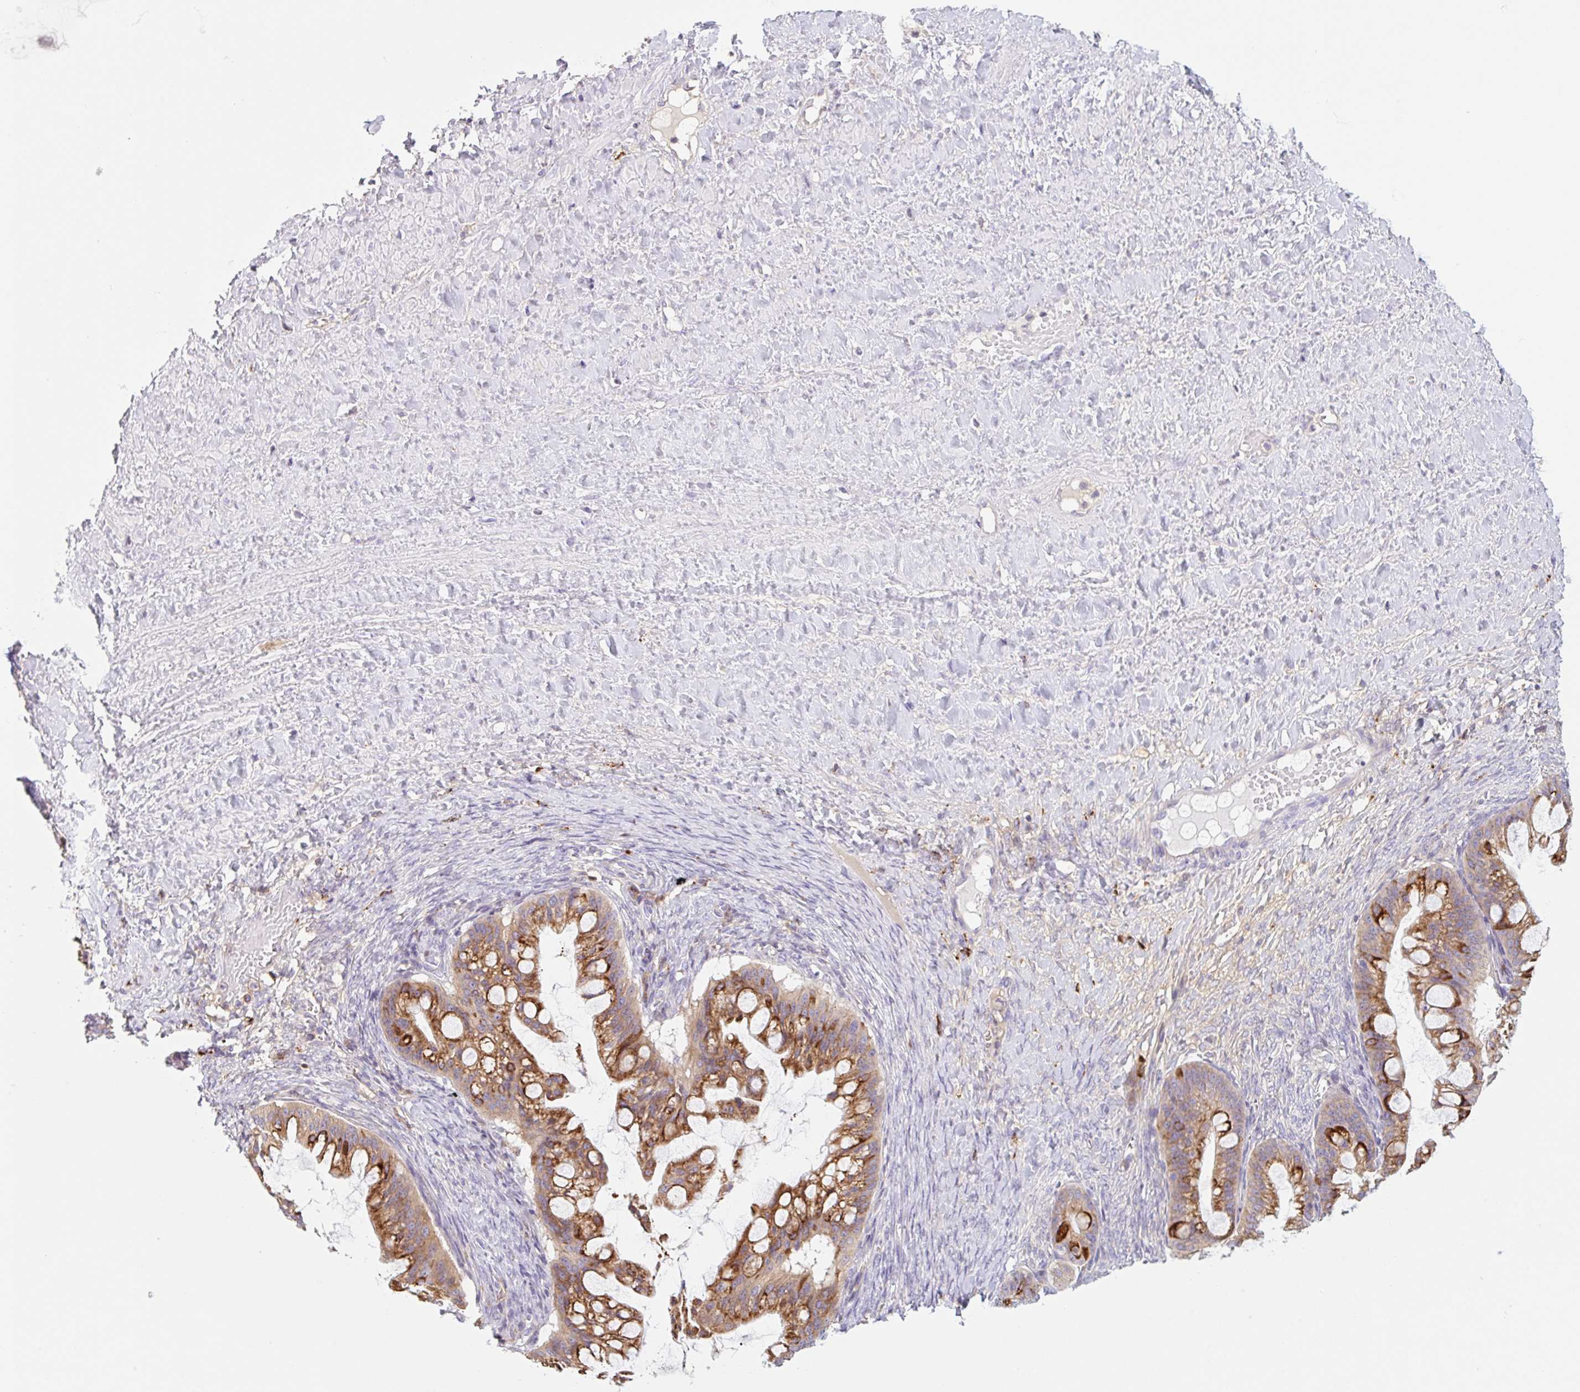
{"staining": {"intensity": "strong", "quantity": "25%-75%", "location": "cytoplasmic/membranous"}, "tissue": "ovarian cancer", "cell_type": "Tumor cells", "image_type": "cancer", "snomed": [{"axis": "morphology", "description": "Cystadenocarcinoma, mucinous, NOS"}, {"axis": "topography", "description": "Ovary"}], "caption": "An image showing strong cytoplasmic/membranous staining in about 25%-75% of tumor cells in ovarian mucinous cystadenocarcinoma, as visualized by brown immunohistochemical staining.", "gene": "LYVE1", "patient": {"sex": "female", "age": 73}}